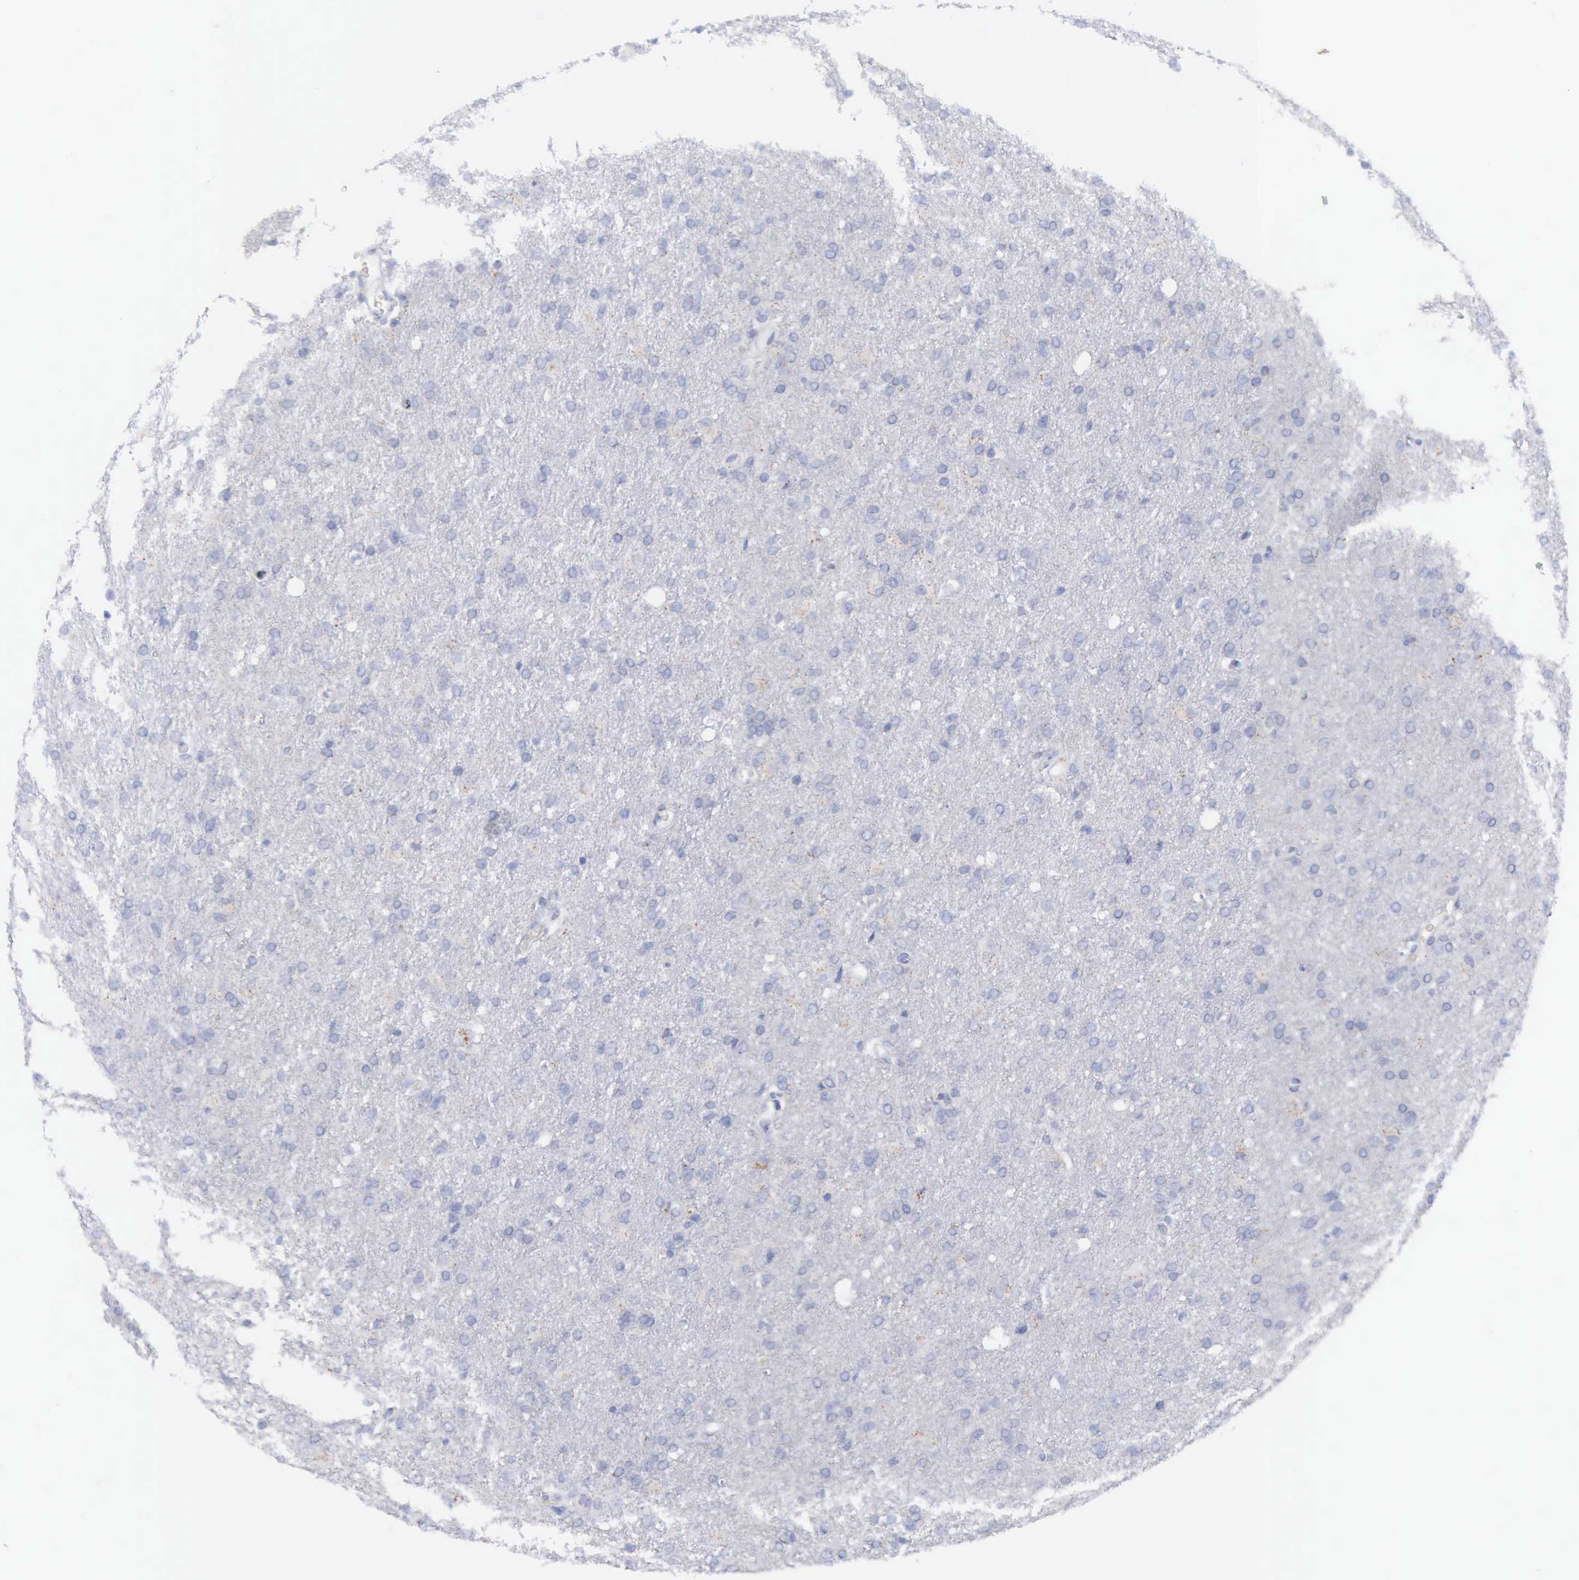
{"staining": {"intensity": "negative", "quantity": "none", "location": "none"}, "tissue": "glioma", "cell_type": "Tumor cells", "image_type": "cancer", "snomed": [{"axis": "morphology", "description": "Glioma, malignant, High grade"}, {"axis": "topography", "description": "Brain"}], "caption": "Micrograph shows no significant protein expression in tumor cells of high-grade glioma (malignant). Nuclei are stained in blue.", "gene": "CTSS", "patient": {"sex": "male", "age": 68}}